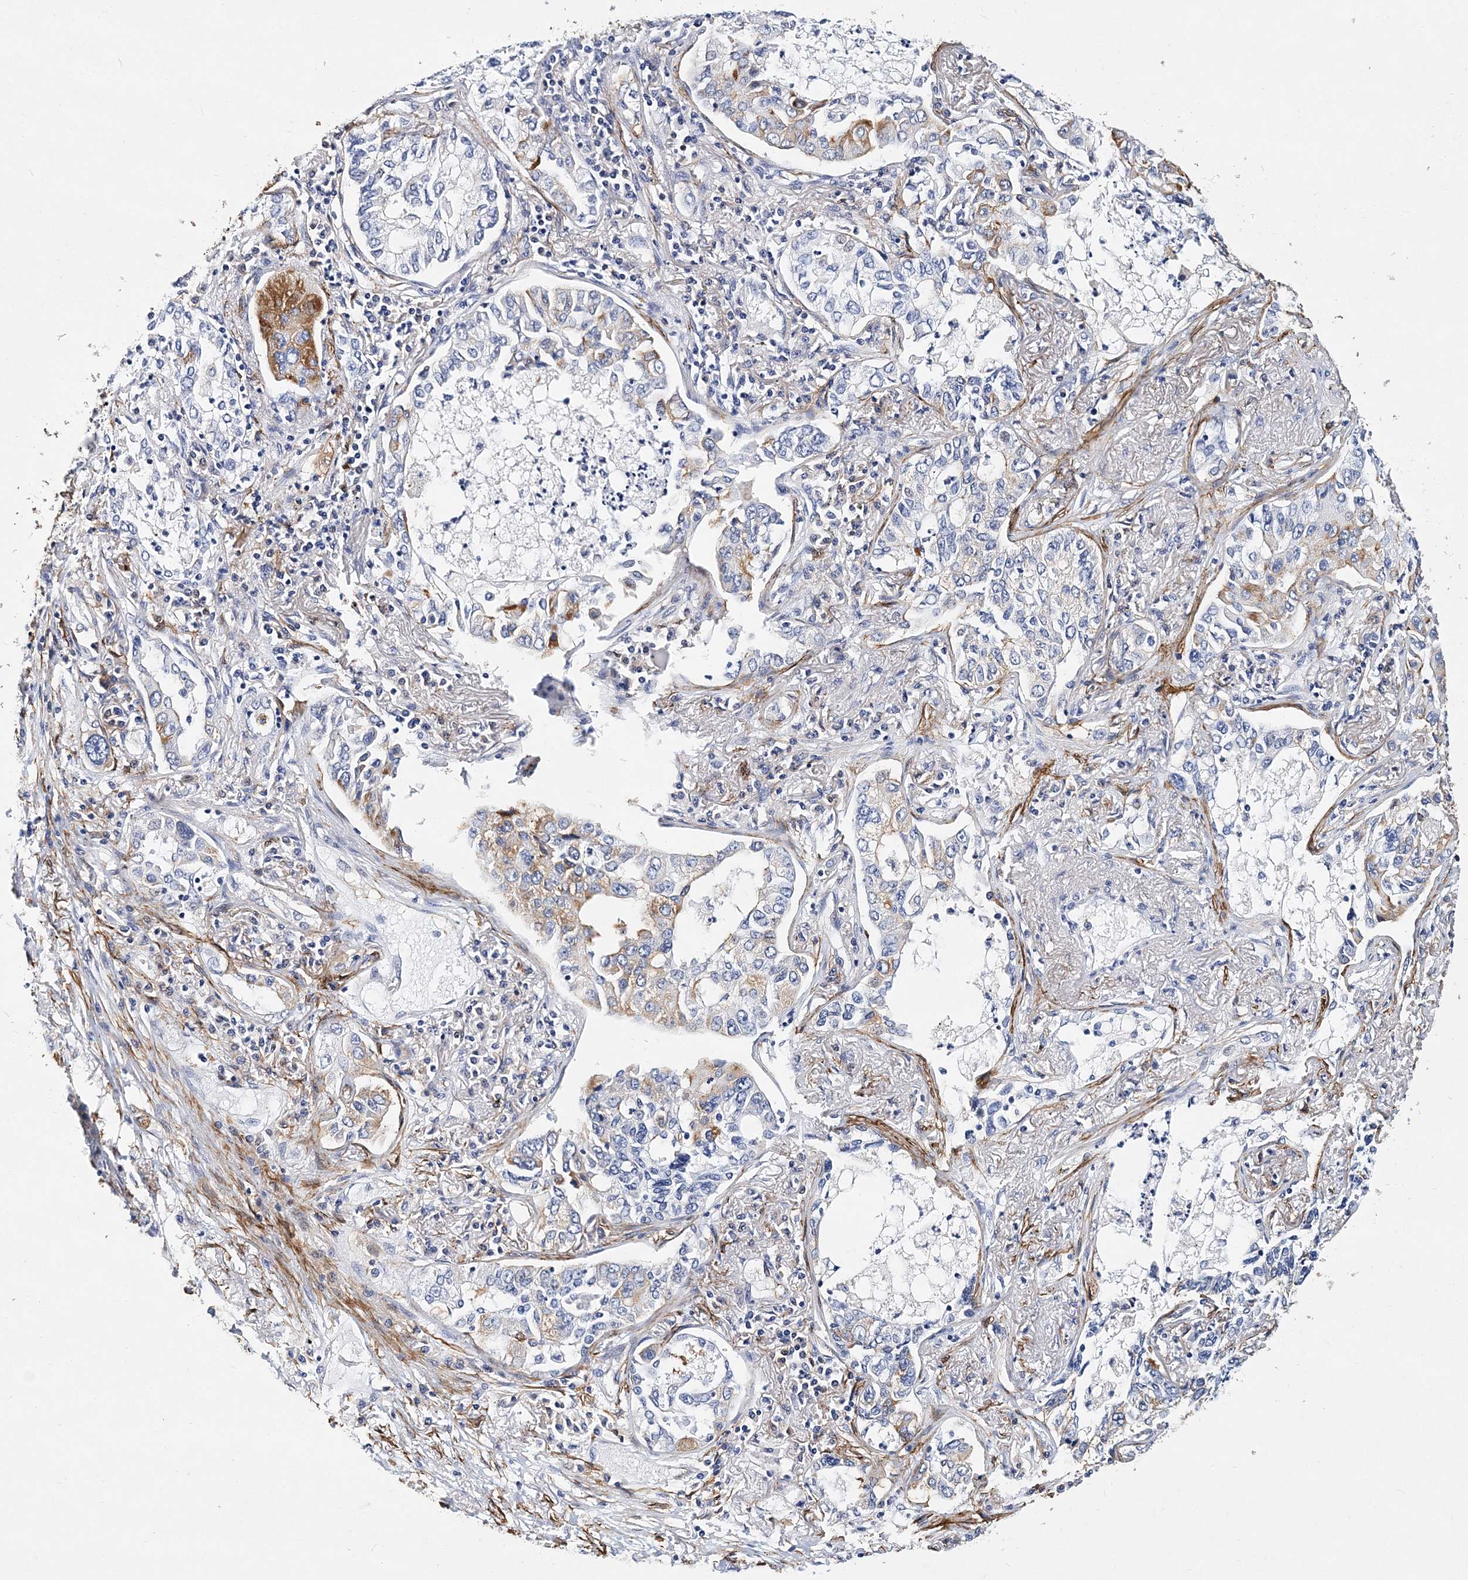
{"staining": {"intensity": "moderate", "quantity": "<25%", "location": "cytoplasmic/membranous"}, "tissue": "lung cancer", "cell_type": "Tumor cells", "image_type": "cancer", "snomed": [{"axis": "morphology", "description": "Adenocarcinoma, NOS"}, {"axis": "topography", "description": "Lung"}], "caption": "DAB (3,3'-diaminobenzidine) immunohistochemical staining of lung adenocarcinoma exhibits moderate cytoplasmic/membranous protein expression in approximately <25% of tumor cells. The staining was performed using DAB (3,3'-diaminobenzidine) to visualize the protein expression in brown, while the nuclei were stained in blue with hematoxylin (Magnification: 20x).", "gene": "ITGA2B", "patient": {"sex": "male", "age": 49}}